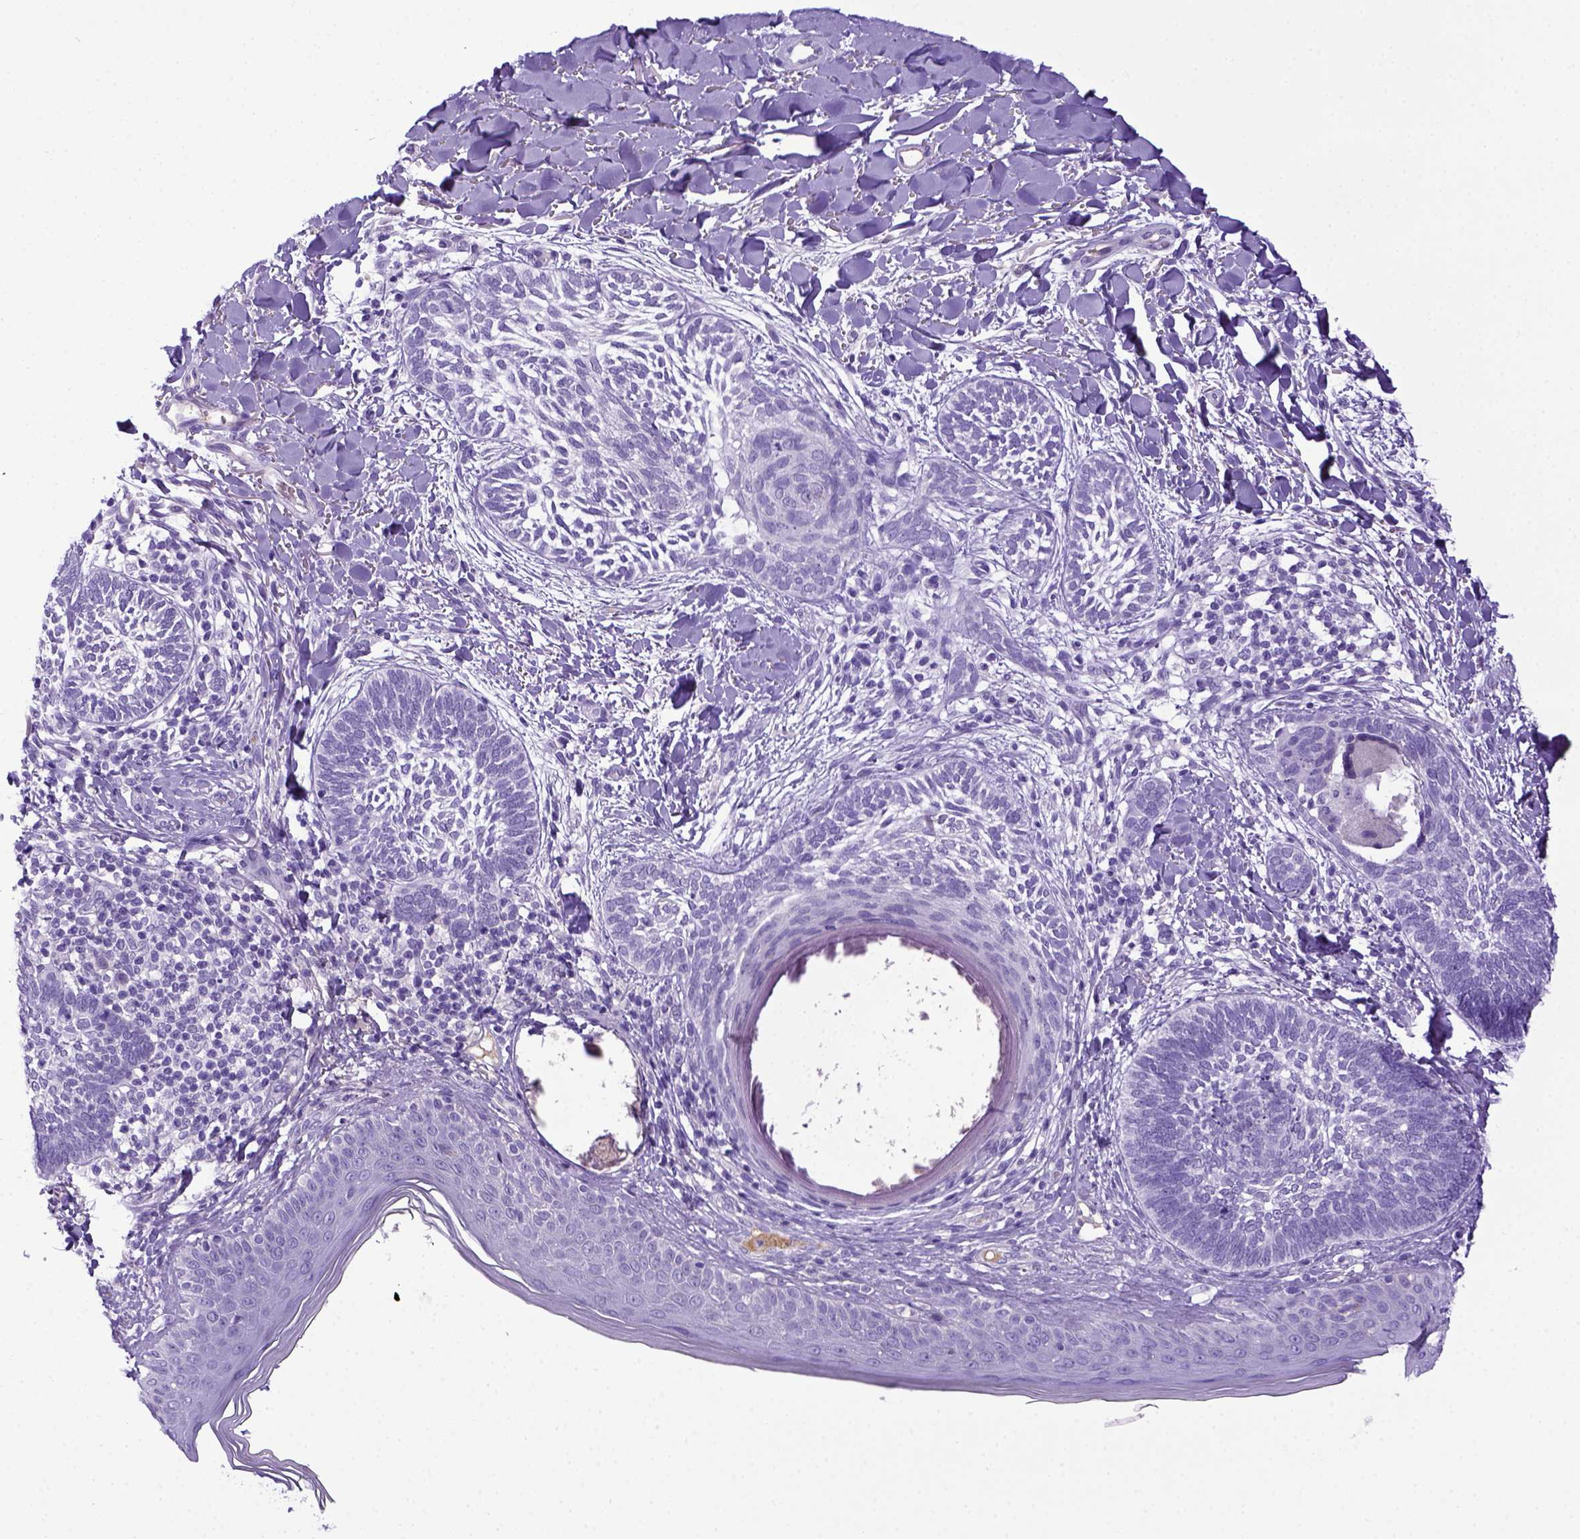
{"staining": {"intensity": "negative", "quantity": "none", "location": "none"}, "tissue": "skin cancer", "cell_type": "Tumor cells", "image_type": "cancer", "snomed": [{"axis": "morphology", "description": "Normal tissue, NOS"}, {"axis": "morphology", "description": "Basal cell carcinoma"}, {"axis": "topography", "description": "Skin"}], "caption": "A high-resolution micrograph shows immunohistochemistry staining of basal cell carcinoma (skin), which shows no significant staining in tumor cells.", "gene": "ITIH4", "patient": {"sex": "male", "age": 46}}